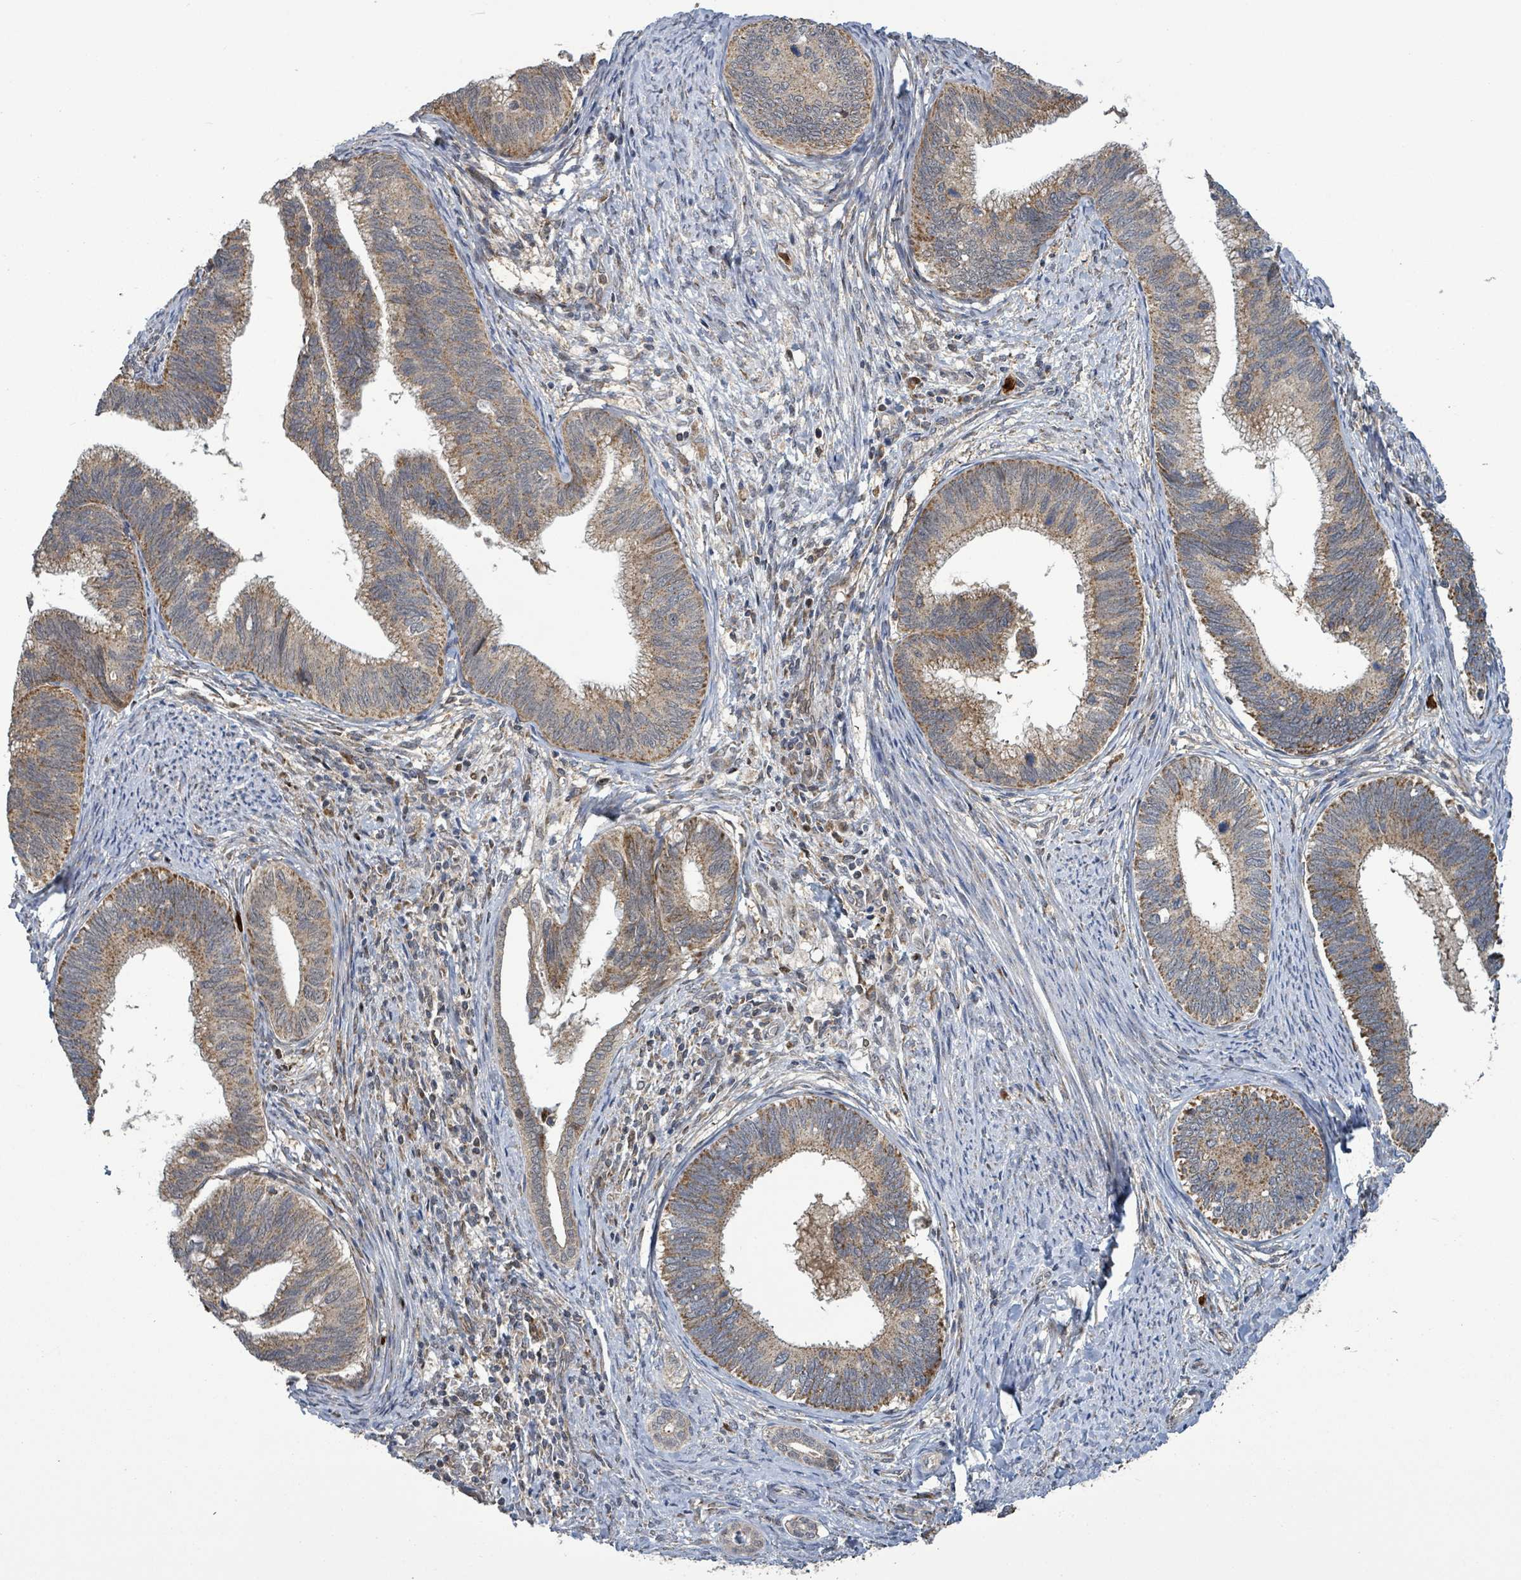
{"staining": {"intensity": "moderate", "quantity": ">75%", "location": "cytoplasmic/membranous"}, "tissue": "cervical cancer", "cell_type": "Tumor cells", "image_type": "cancer", "snomed": [{"axis": "morphology", "description": "Adenocarcinoma, NOS"}, {"axis": "topography", "description": "Cervix"}], "caption": "Cervical cancer tissue reveals moderate cytoplasmic/membranous expression in approximately >75% of tumor cells", "gene": "COQ6", "patient": {"sex": "female", "age": 42}}